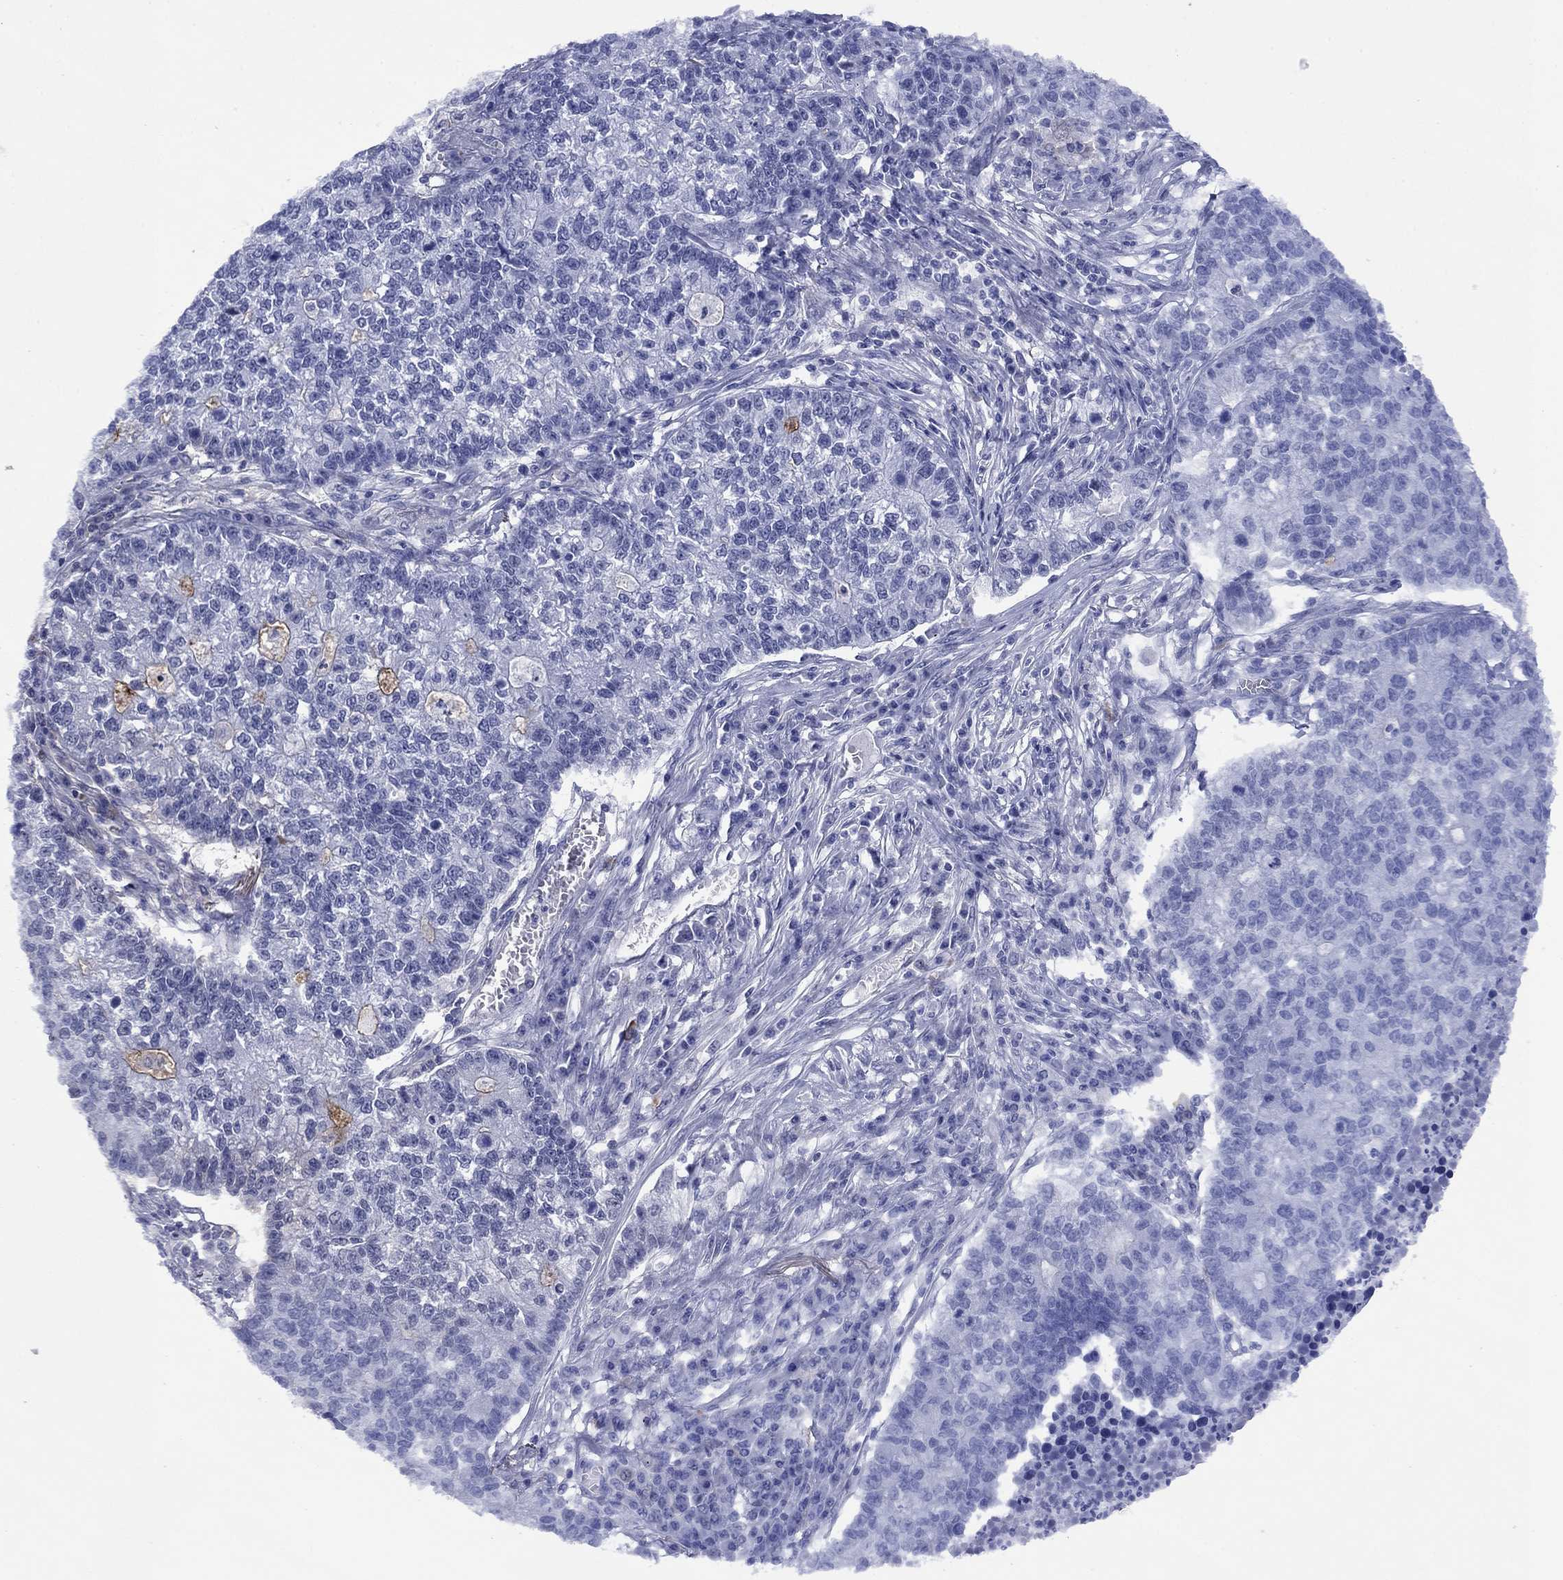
{"staining": {"intensity": "negative", "quantity": "none", "location": "none"}, "tissue": "lung cancer", "cell_type": "Tumor cells", "image_type": "cancer", "snomed": [{"axis": "morphology", "description": "Adenocarcinoma, NOS"}, {"axis": "topography", "description": "Lung"}], "caption": "Immunohistochemical staining of lung cancer displays no significant positivity in tumor cells.", "gene": "APOA2", "patient": {"sex": "male", "age": 57}}